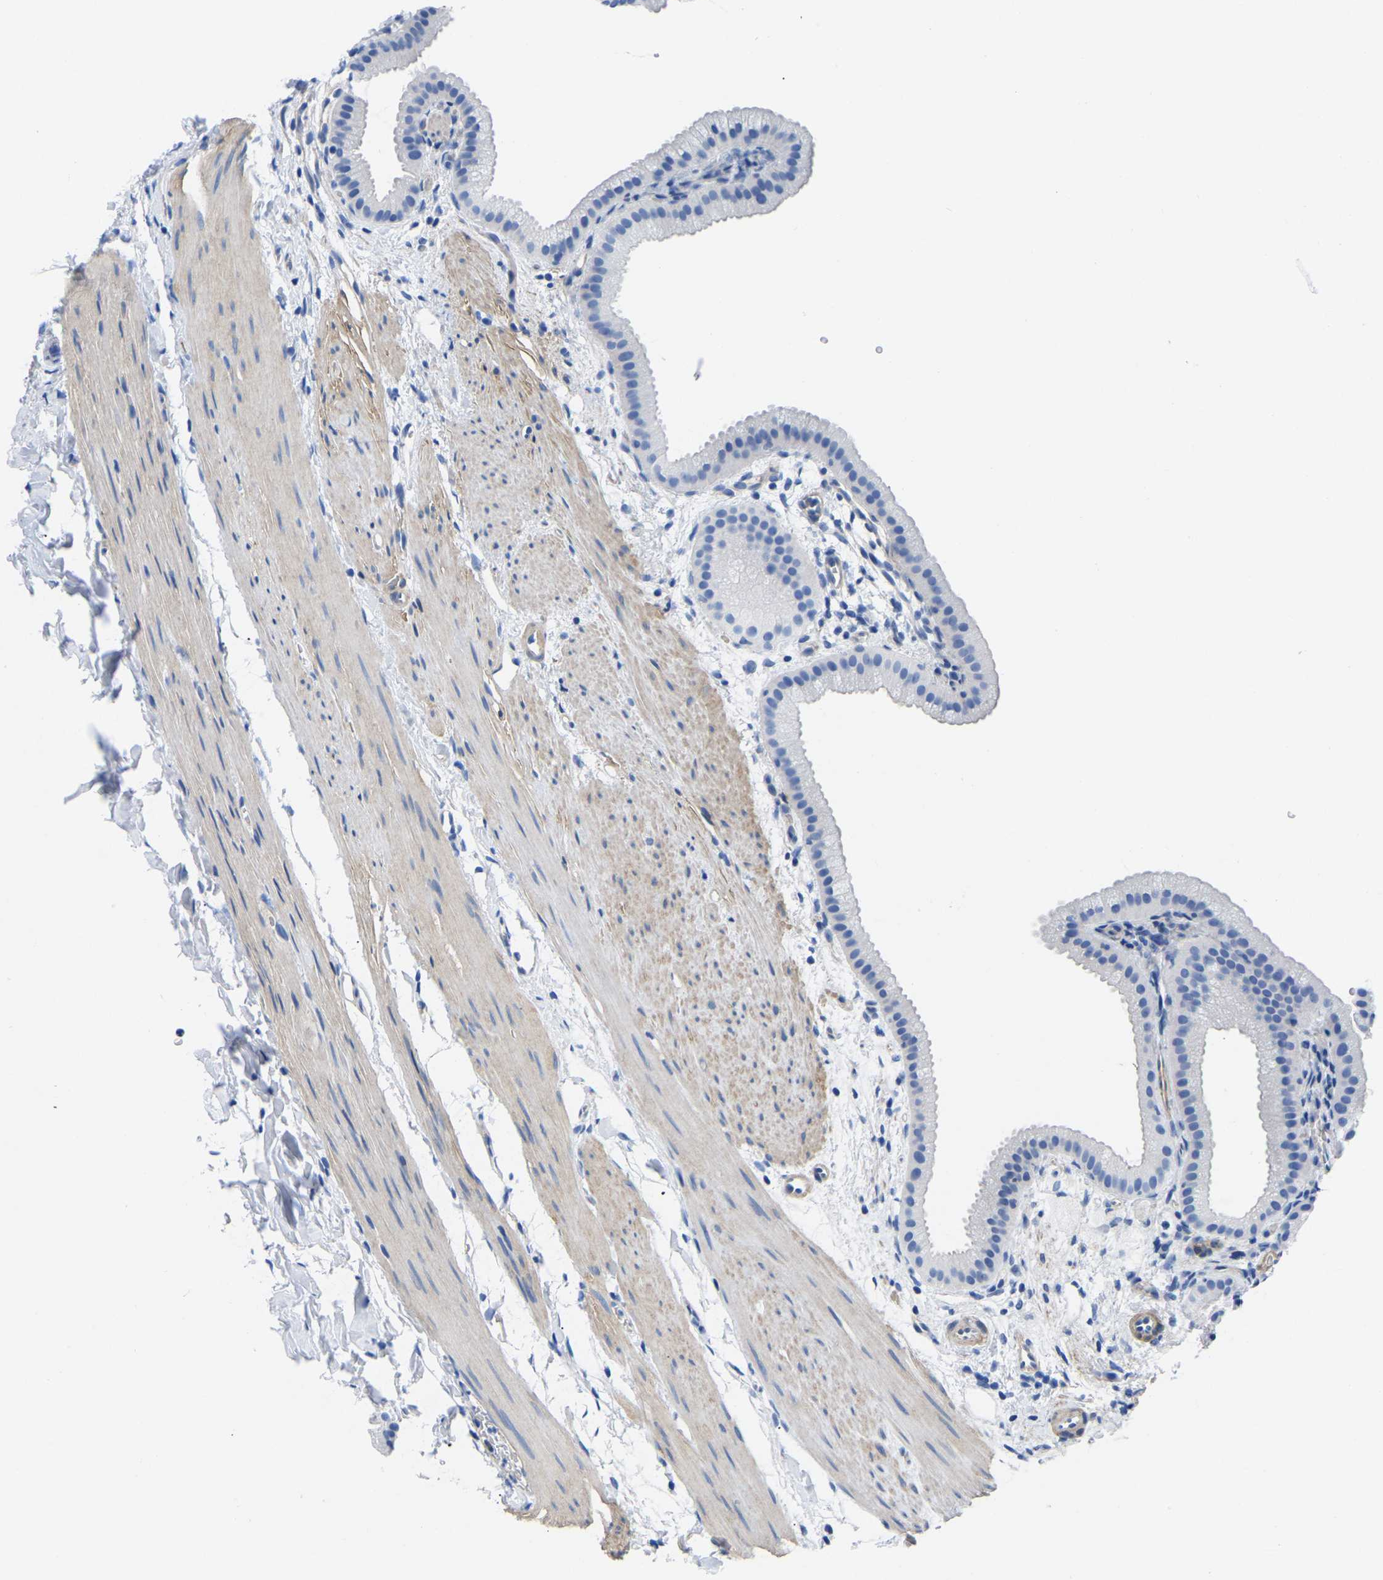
{"staining": {"intensity": "negative", "quantity": "none", "location": "none"}, "tissue": "gallbladder", "cell_type": "Glandular cells", "image_type": "normal", "snomed": [{"axis": "morphology", "description": "Normal tissue, NOS"}, {"axis": "topography", "description": "Gallbladder"}], "caption": "Immunohistochemistry (IHC) of normal gallbladder shows no positivity in glandular cells.", "gene": "UPK3A", "patient": {"sex": "female", "age": 64}}